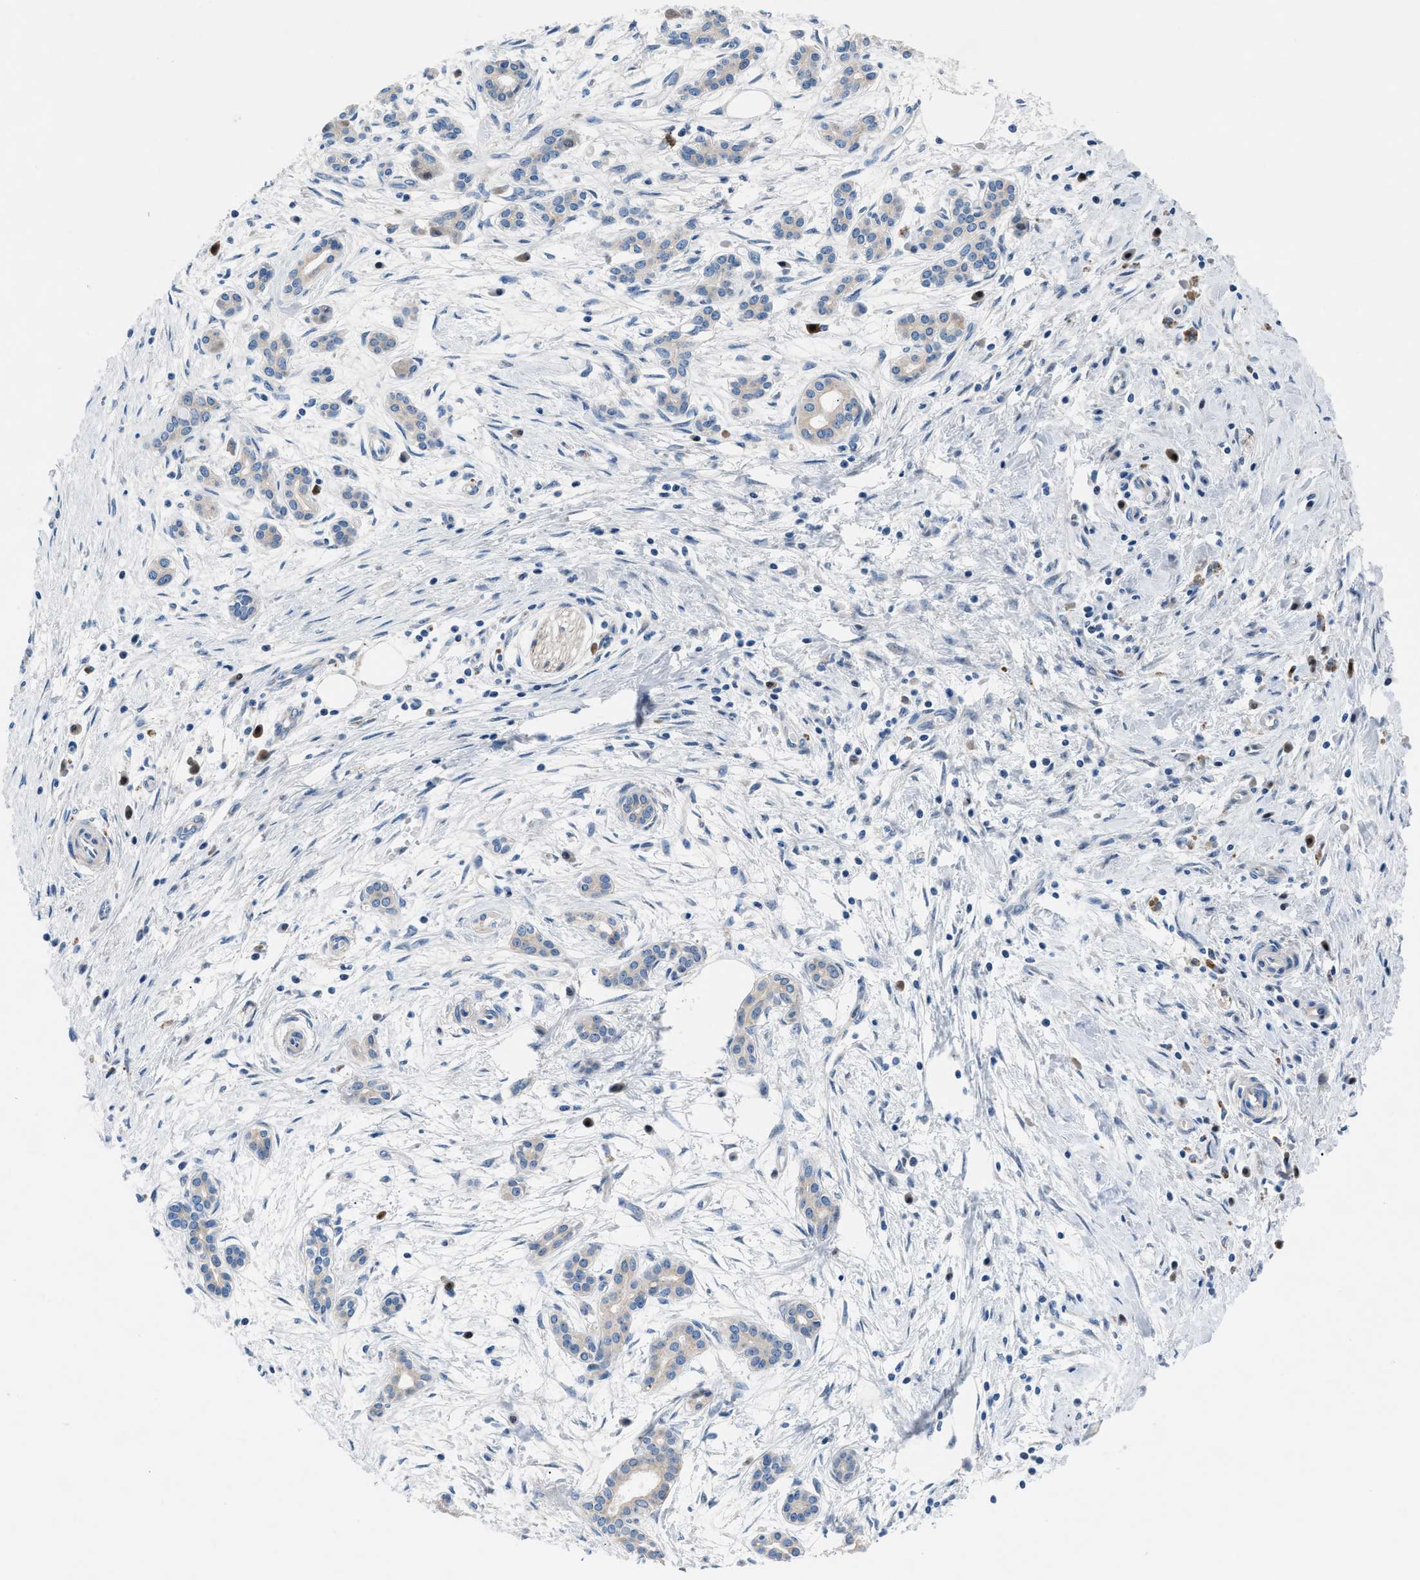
{"staining": {"intensity": "weak", "quantity": ">75%", "location": "cytoplasmic/membranous"}, "tissue": "pancreatic cancer", "cell_type": "Tumor cells", "image_type": "cancer", "snomed": [{"axis": "morphology", "description": "Adenocarcinoma, NOS"}, {"axis": "topography", "description": "Pancreas"}], "caption": "A brown stain shows weak cytoplasmic/membranous positivity of a protein in pancreatic adenocarcinoma tumor cells.", "gene": "UAP1", "patient": {"sex": "female", "age": 70}}